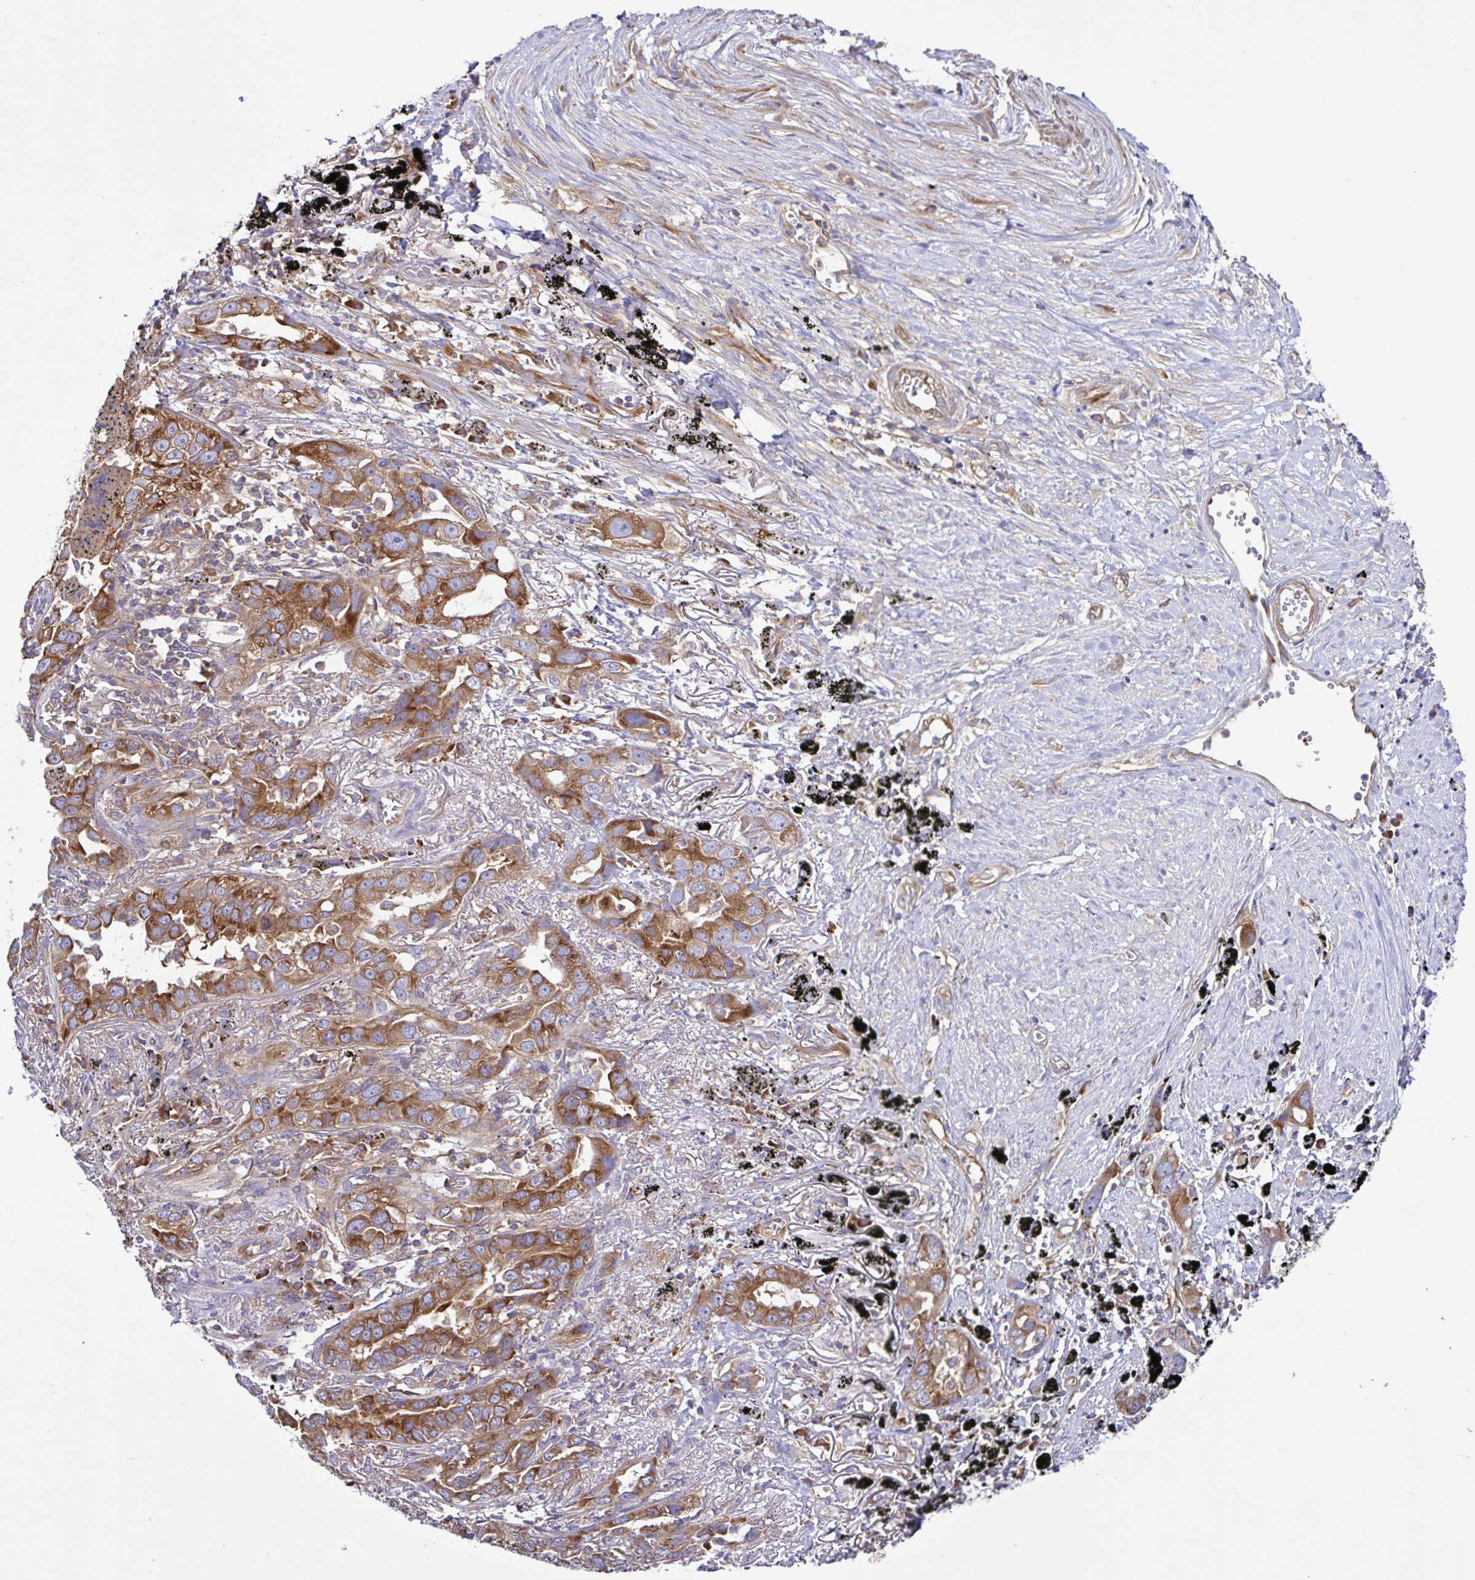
{"staining": {"intensity": "strong", "quantity": ">75%", "location": "cytoplasmic/membranous"}, "tissue": "lung cancer", "cell_type": "Tumor cells", "image_type": "cancer", "snomed": [{"axis": "morphology", "description": "Adenocarcinoma, NOS"}, {"axis": "topography", "description": "Lung"}], "caption": "Immunohistochemical staining of lung adenocarcinoma exhibits strong cytoplasmic/membranous protein staining in about >75% of tumor cells.", "gene": "LARS1", "patient": {"sex": "male", "age": 67}}